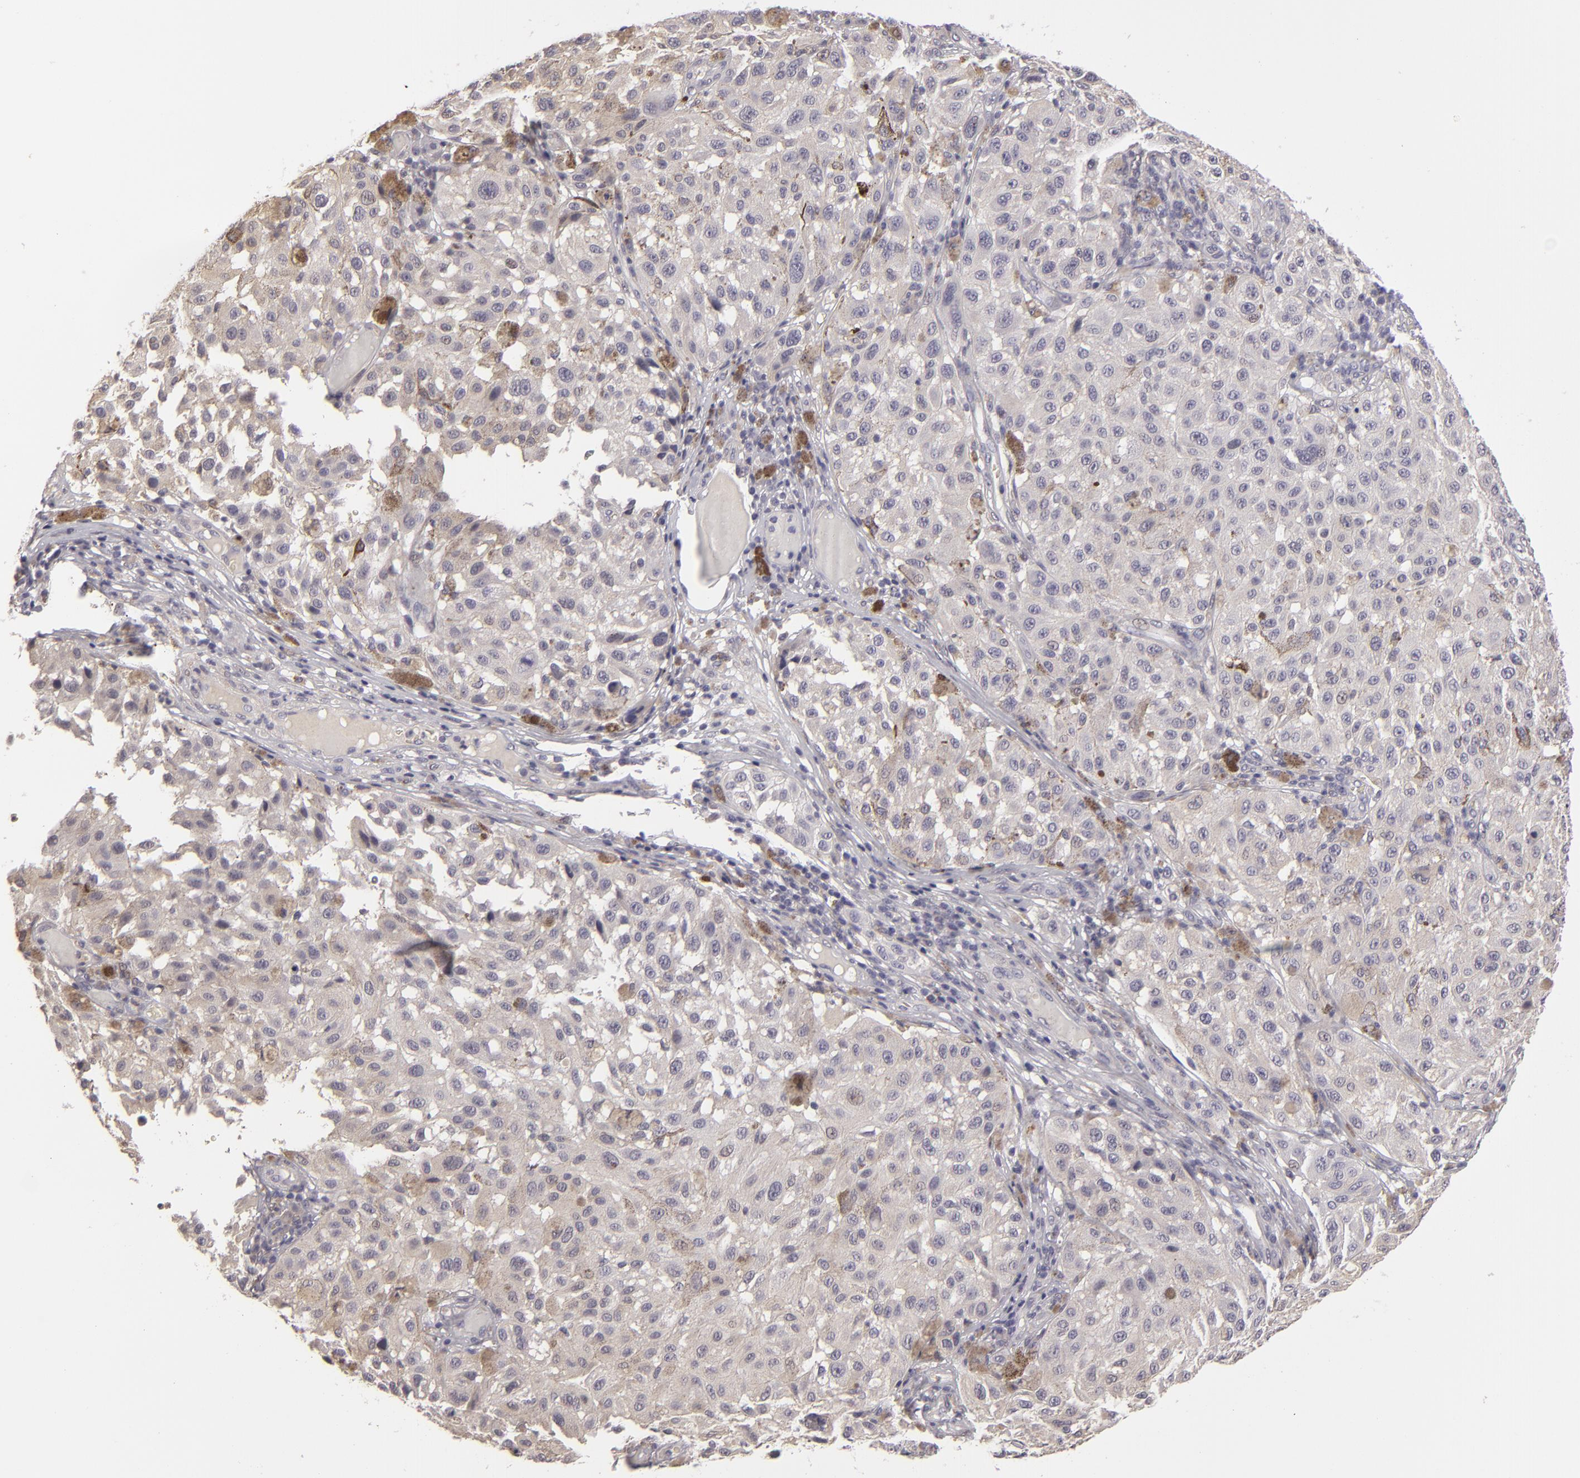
{"staining": {"intensity": "negative", "quantity": "none", "location": "none"}, "tissue": "melanoma", "cell_type": "Tumor cells", "image_type": "cancer", "snomed": [{"axis": "morphology", "description": "Malignant melanoma, NOS"}, {"axis": "topography", "description": "Skin"}], "caption": "Image shows no protein positivity in tumor cells of melanoma tissue. (Stains: DAB (3,3'-diaminobenzidine) IHC with hematoxylin counter stain, Microscopy: brightfield microscopy at high magnification).", "gene": "EFS", "patient": {"sex": "female", "age": 64}}